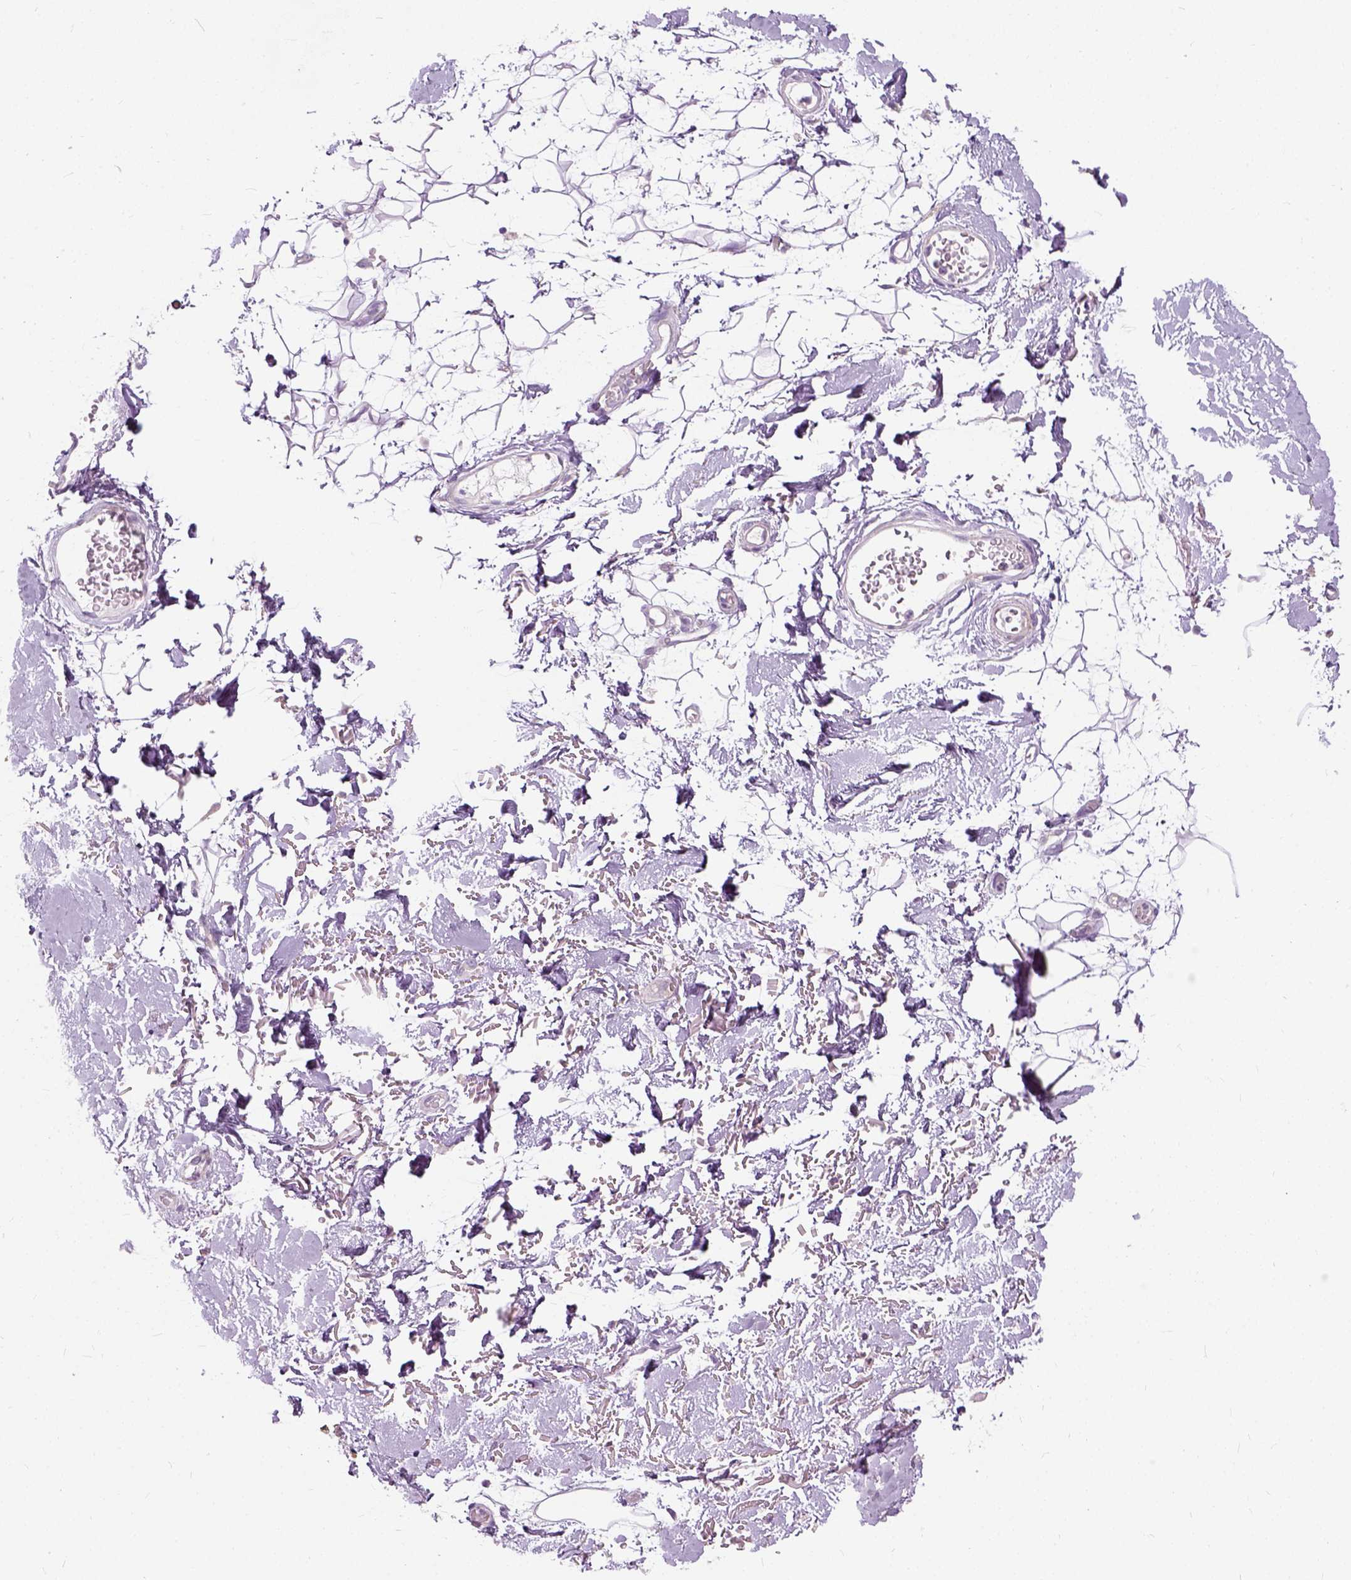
{"staining": {"intensity": "negative", "quantity": "none", "location": "none"}, "tissue": "adipose tissue", "cell_type": "Adipocytes", "image_type": "normal", "snomed": [{"axis": "morphology", "description": "Normal tissue, NOS"}, {"axis": "topography", "description": "Anal"}, {"axis": "topography", "description": "Peripheral nerve tissue"}], "caption": "This is an IHC image of unremarkable adipose tissue. There is no expression in adipocytes.", "gene": "TRIM72", "patient": {"sex": "male", "age": 78}}